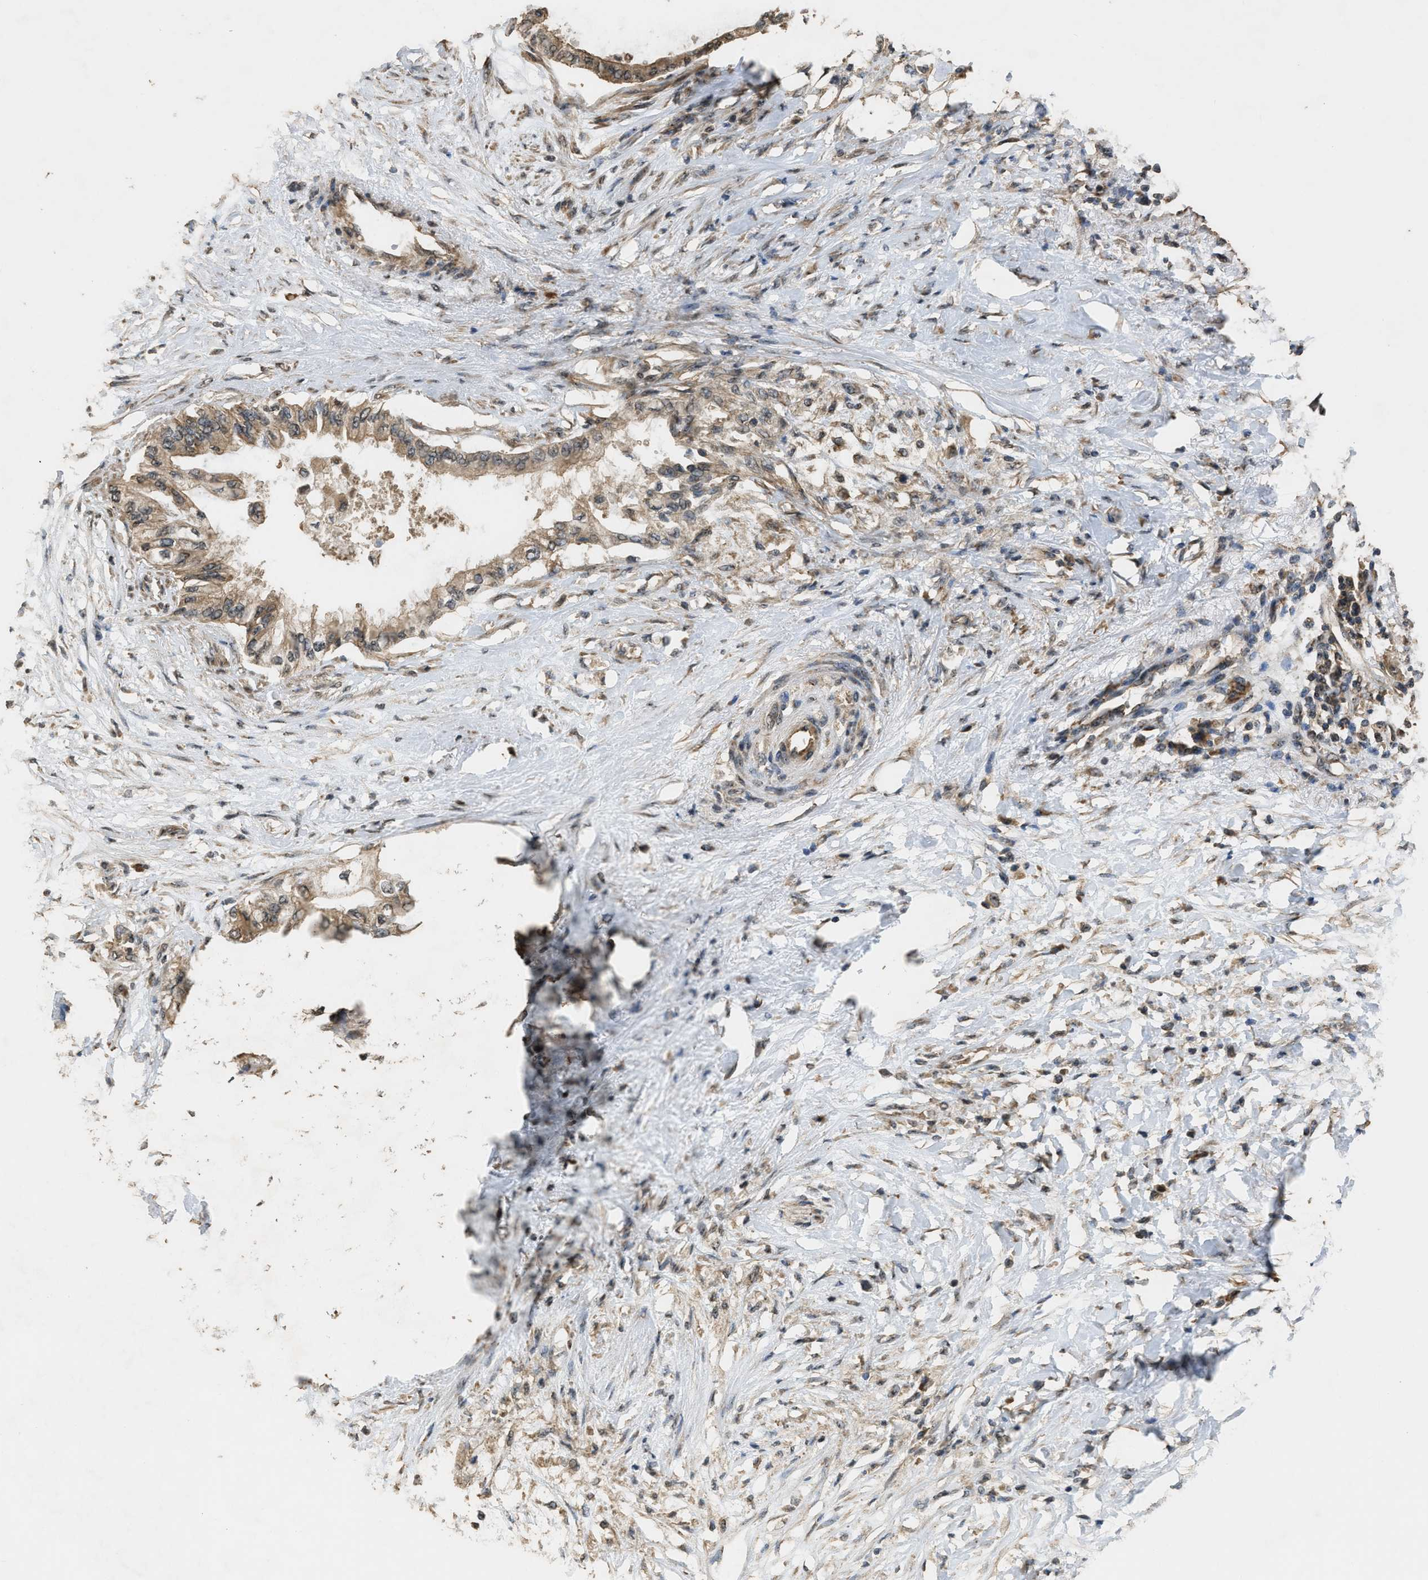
{"staining": {"intensity": "weak", "quantity": ">75%", "location": "cytoplasmic/membranous"}, "tissue": "pancreatic cancer", "cell_type": "Tumor cells", "image_type": "cancer", "snomed": [{"axis": "morphology", "description": "Normal tissue, NOS"}, {"axis": "morphology", "description": "Adenocarcinoma, NOS"}, {"axis": "topography", "description": "Pancreas"}, {"axis": "topography", "description": "Duodenum"}], "caption": "Protein expression analysis of human pancreatic adenocarcinoma reveals weak cytoplasmic/membranous positivity in about >75% of tumor cells.", "gene": "DENND6B", "patient": {"sex": "female", "age": 60}}